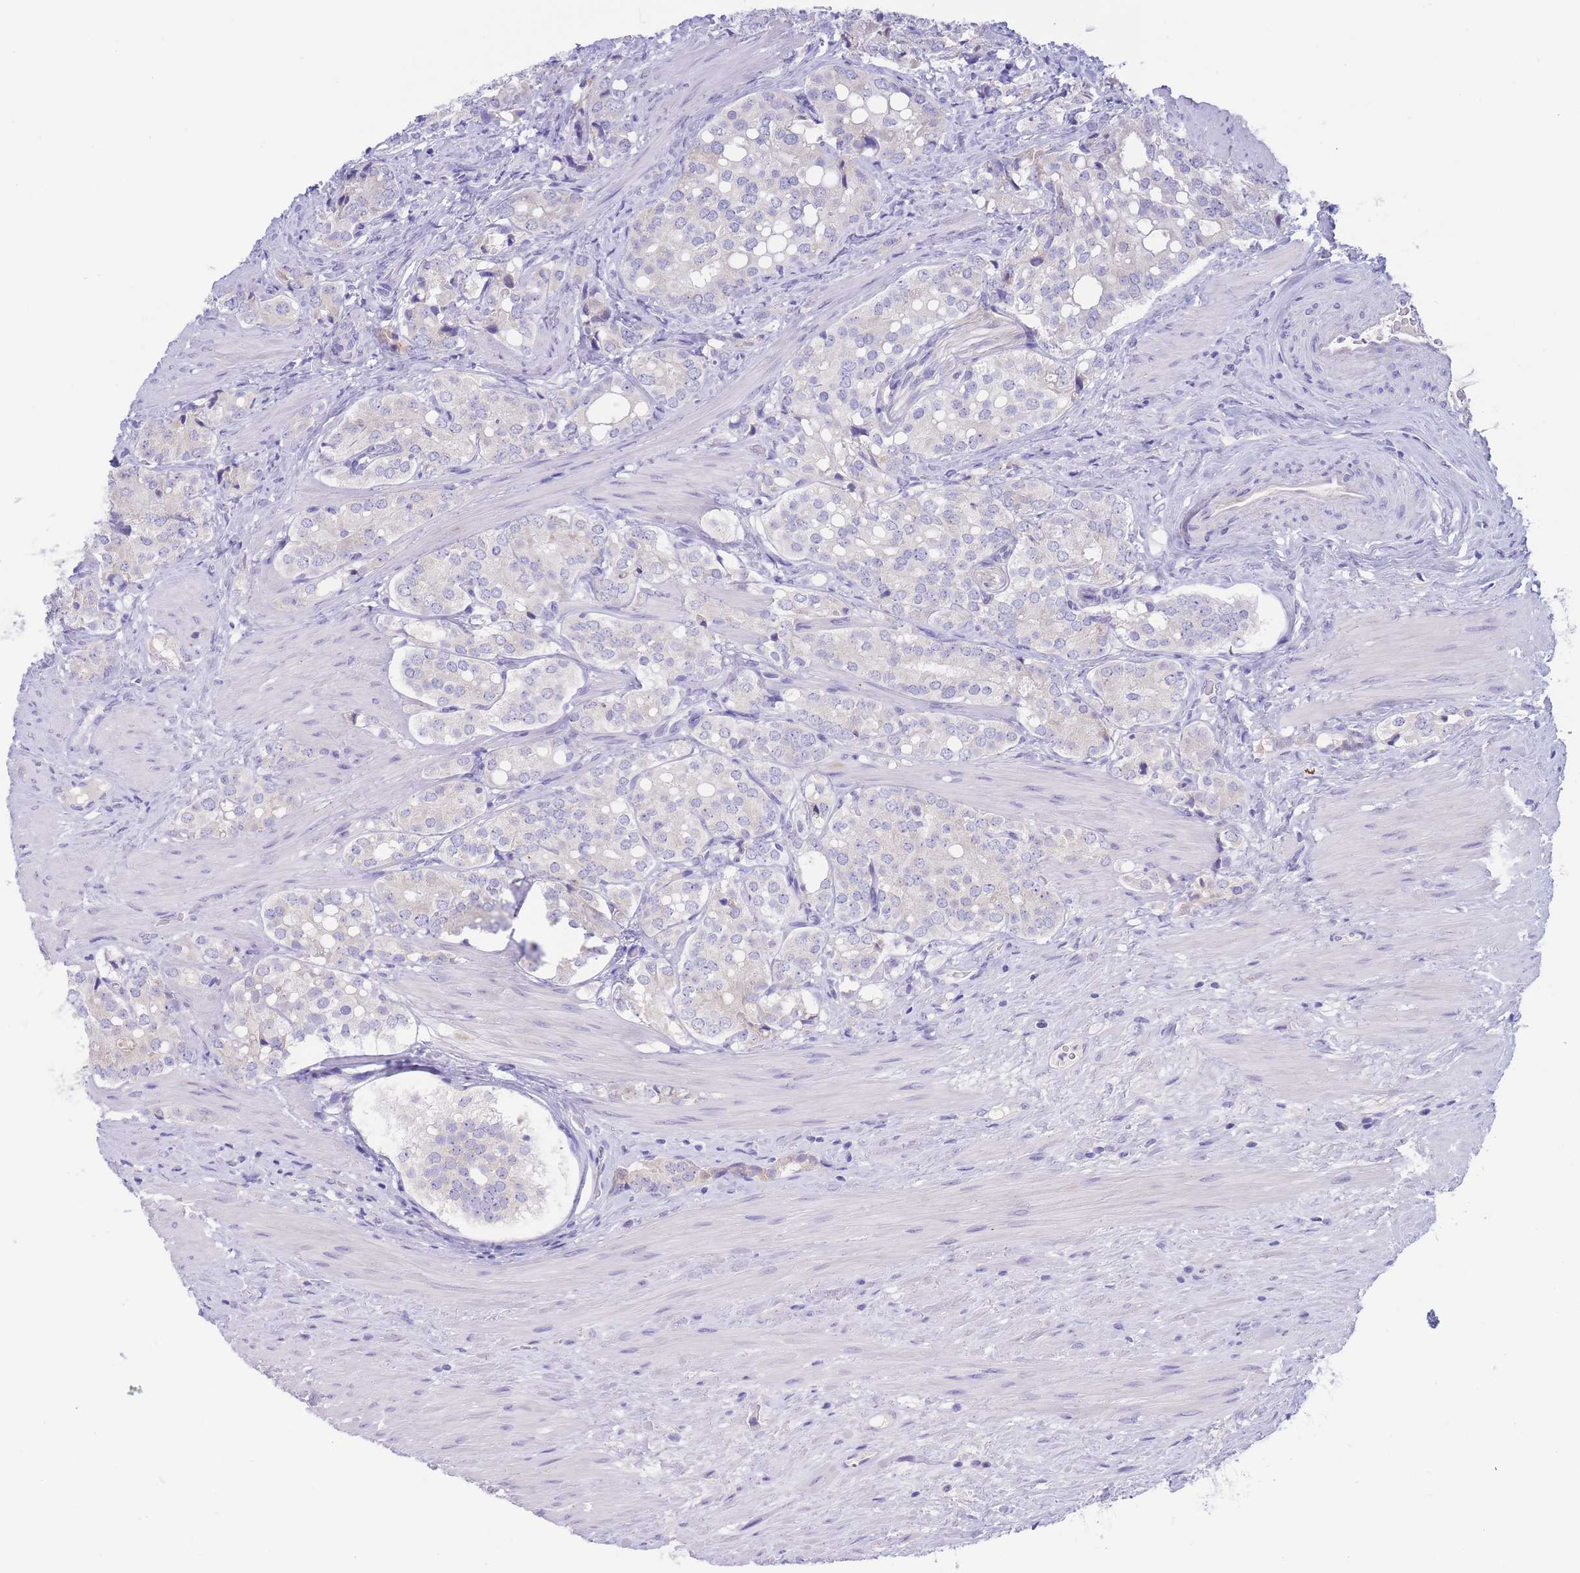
{"staining": {"intensity": "negative", "quantity": "none", "location": "none"}, "tissue": "prostate cancer", "cell_type": "Tumor cells", "image_type": "cancer", "snomed": [{"axis": "morphology", "description": "Adenocarcinoma, High grade"}, {"axis": "topography", "description": "Prostate"}], "caption": "Tumor cells are negative for protein expression in human prostate high-grade adenocarcinoma. (DAB immunohistochemistry (IHC), high magnification).", "gene": "PCDHB3", "patient": {"sex": "male", "age": 71}}